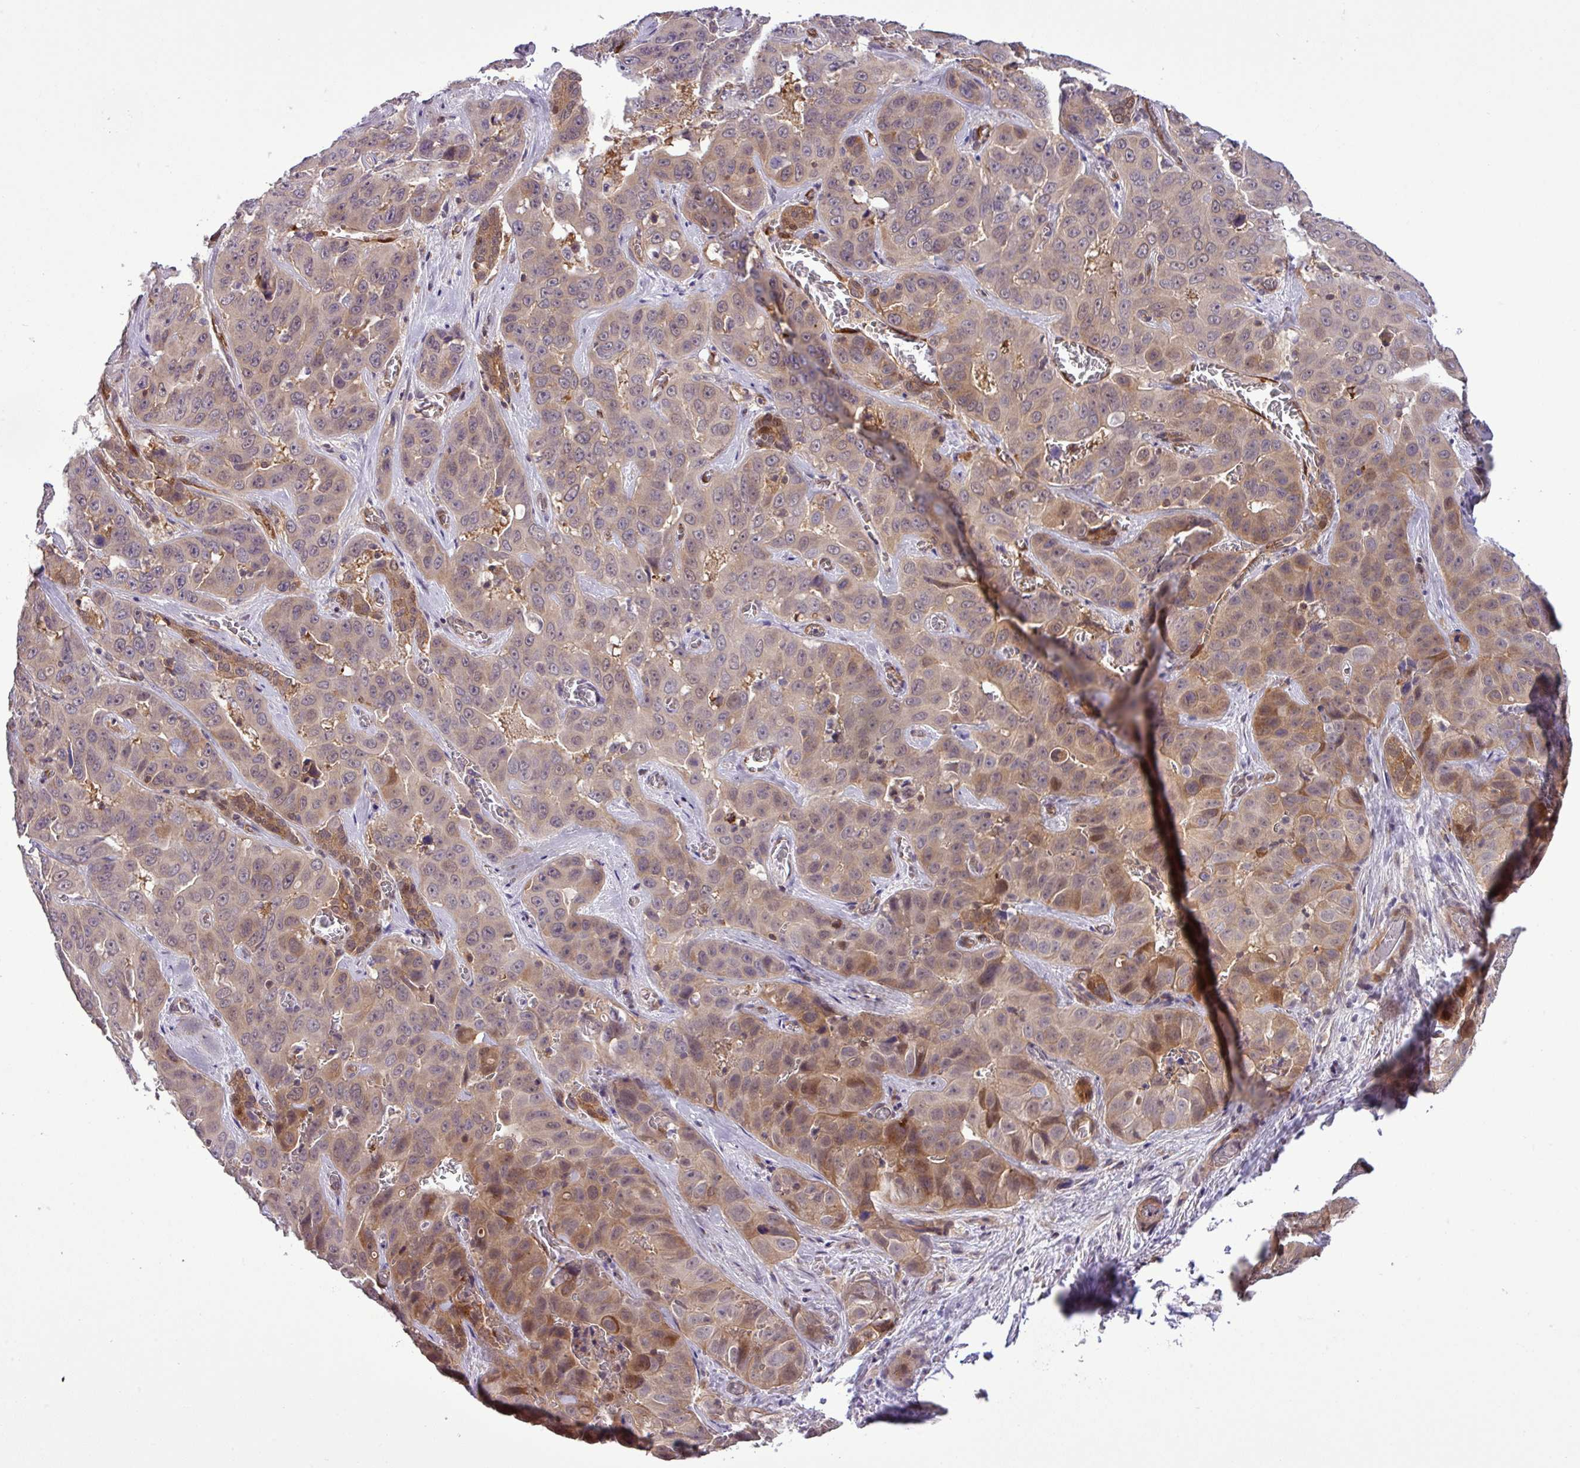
{"staining": {"intensity": "moderate", "quantity": "25%-75%", "location": "cytoplasmic/membranous"}, "tissue": "liver cancer", "cell_type": "Tumor cells", "image_type": "cancer", "snomed": [{"axis": "morphology", "description": "Cholangiocarcinoma"}, {"axis": "topography", "description": "Liver"}], "caption": "Immunohistochemistry of liver cancer displays medium levels of moderate cytoplasmic/membranous staining in about 25%-75% of tumor cells.", "gene": "CARHSP1", "patient": {"sex": "female", "age": 52}}